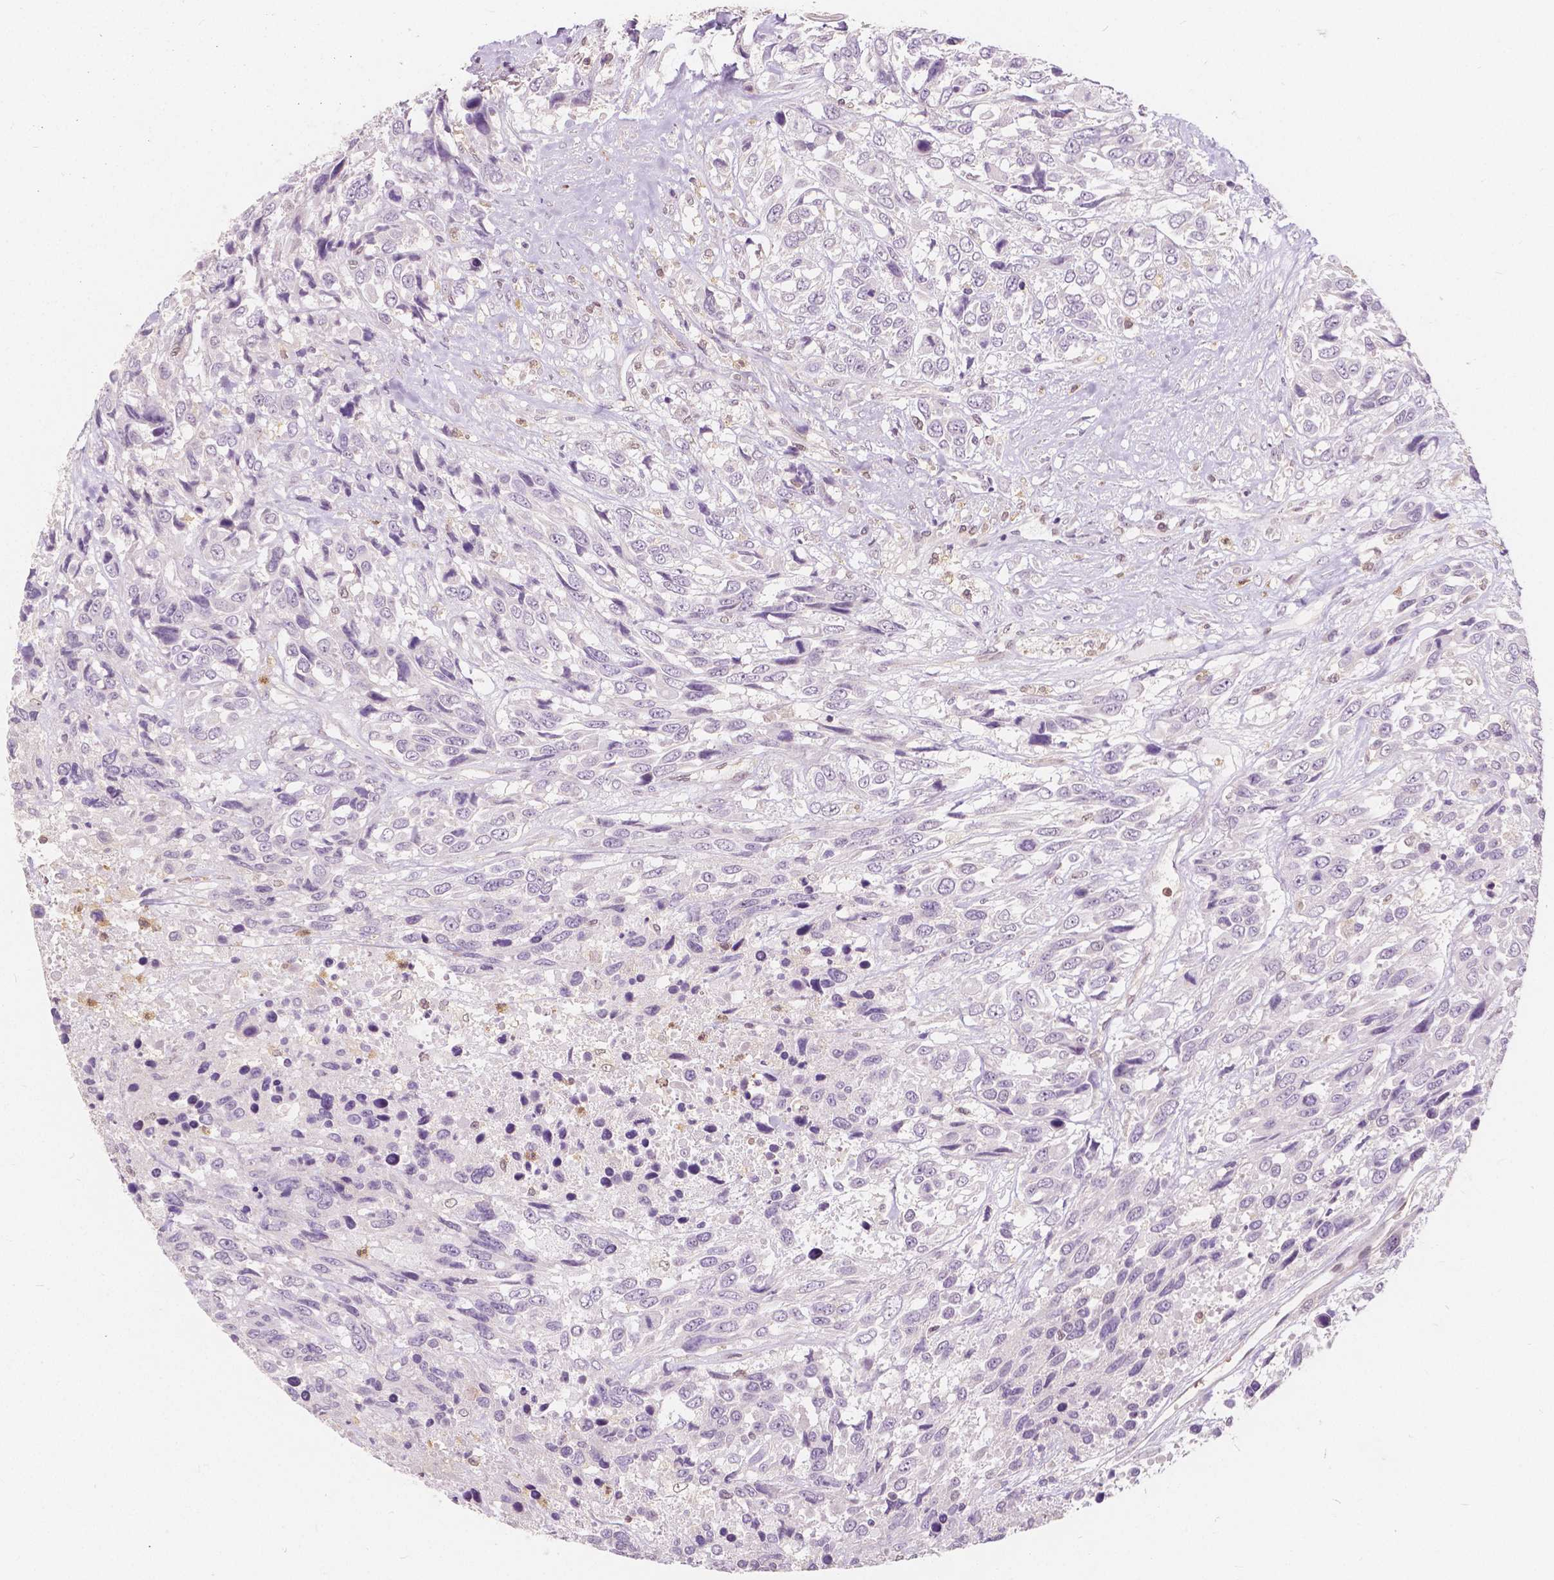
{"staining": {"intensity": "negative", "quantity": "none", "location": "none"}, "tissue": "urothelial cancer", "cell_type": "Tumor cells", "image_type": "cancer", "snomed": [{"axis": "morphology", "description": "Urothelial carcinoma, High grade"}, {"axis": "topography", "description": "Urinary bladder"}], "caption": "A histopathology image of human urothelial cancer is negative for staining in tumor cells.", "gene": "NAPRT", "patient": {"sex": "female", "age": 70}}